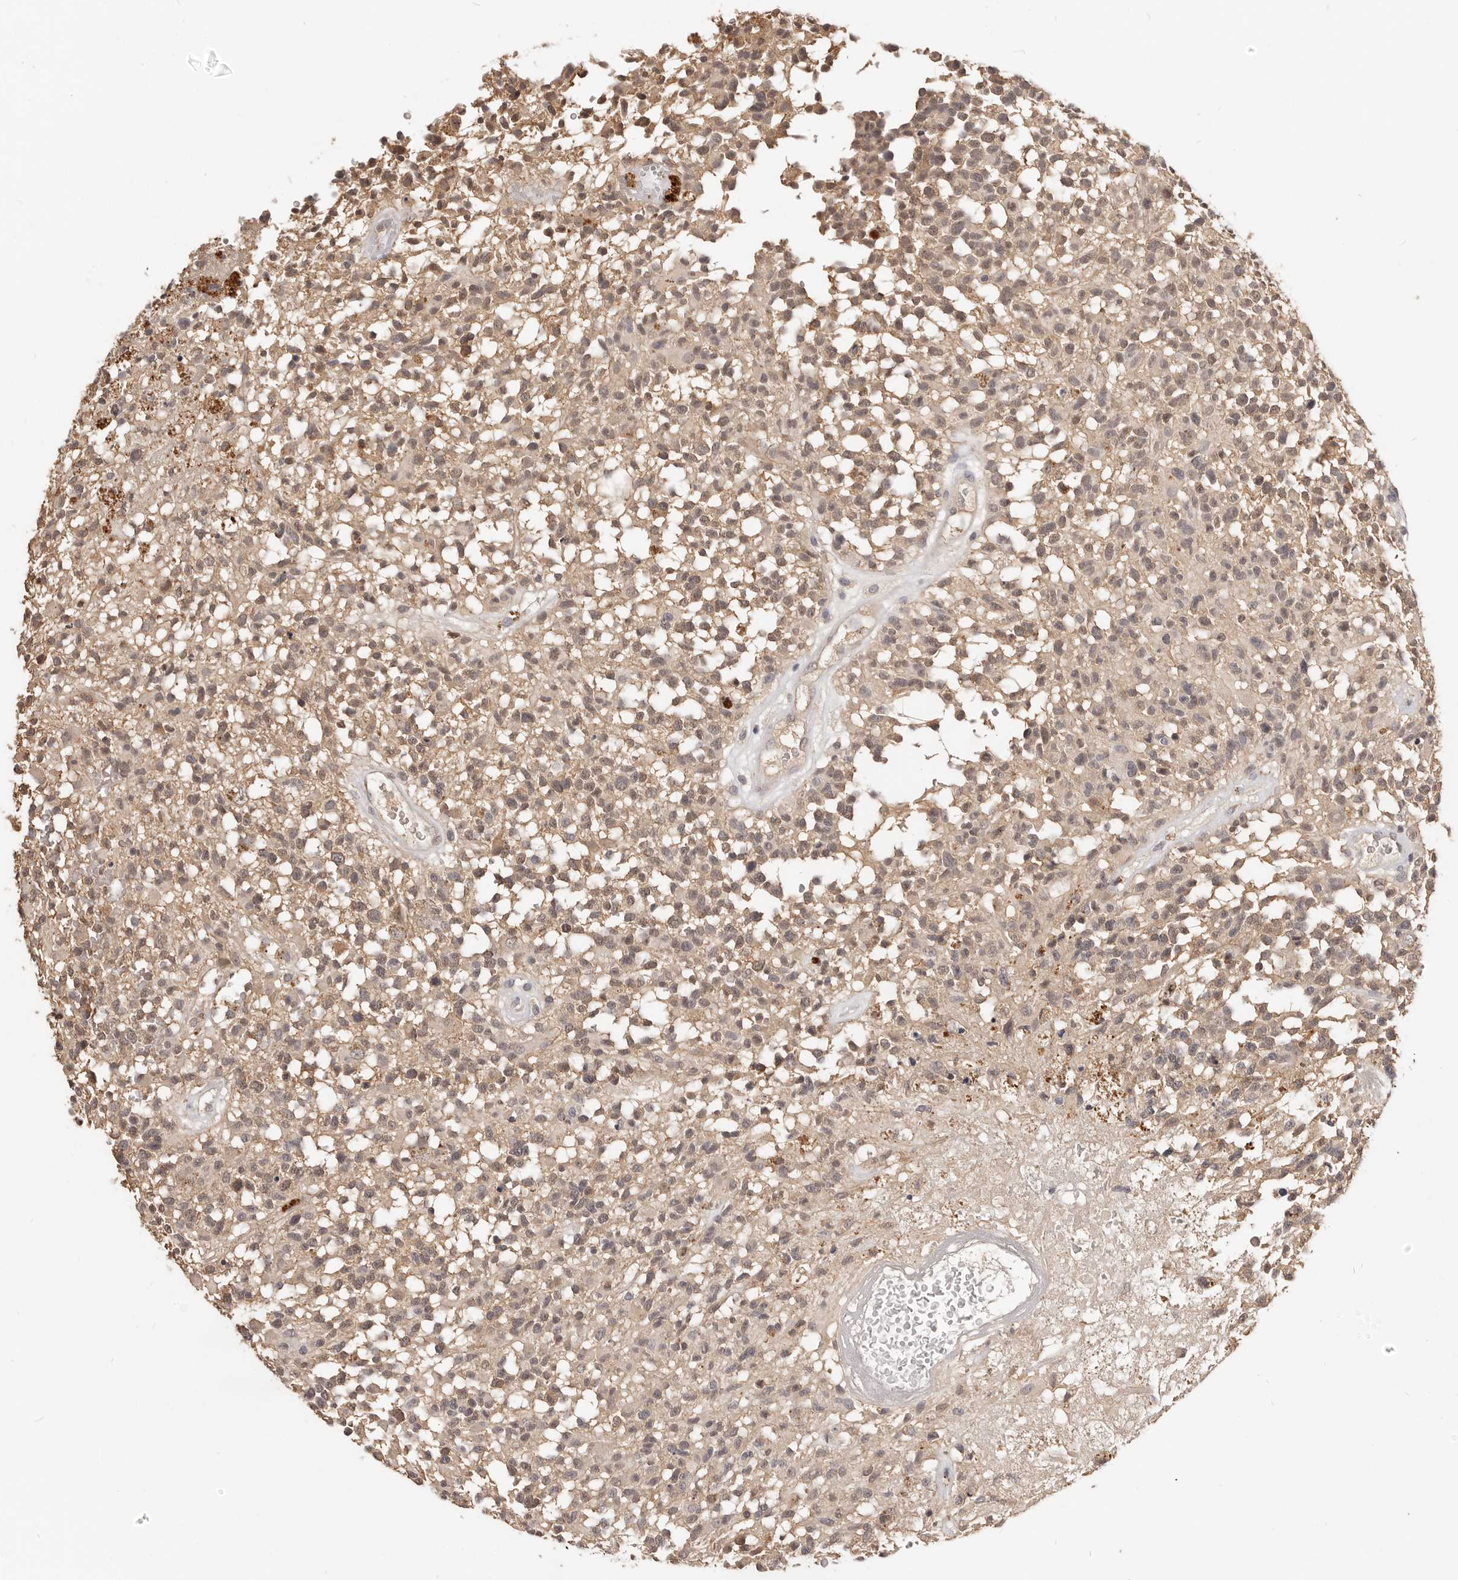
{"staining": {"intensity": "weak", "quantity": ">75%", "location": "cytoplasmic/membranous"}, "tissue": "glioma", "cell_type": "Tumor cells", "image_type": "cancer", "snomed": [{"axis": "morphology", "description": "Glioma, malignant, High grade"}, {"axis": "morphology", "description": "Glioblastoma, NOS"}, {"axis": "topography", "description": "Brain"}], "caption": "DAB (3,3'-diaminobenzidine) immunohistochemical staining of malignant high-grade glioma reveals weak cytoplasmic/membranous protein positivity in about >75% of tumor cells.", "gene": "TSPAN13", "patient": {"sex": "male", "age": 60}}